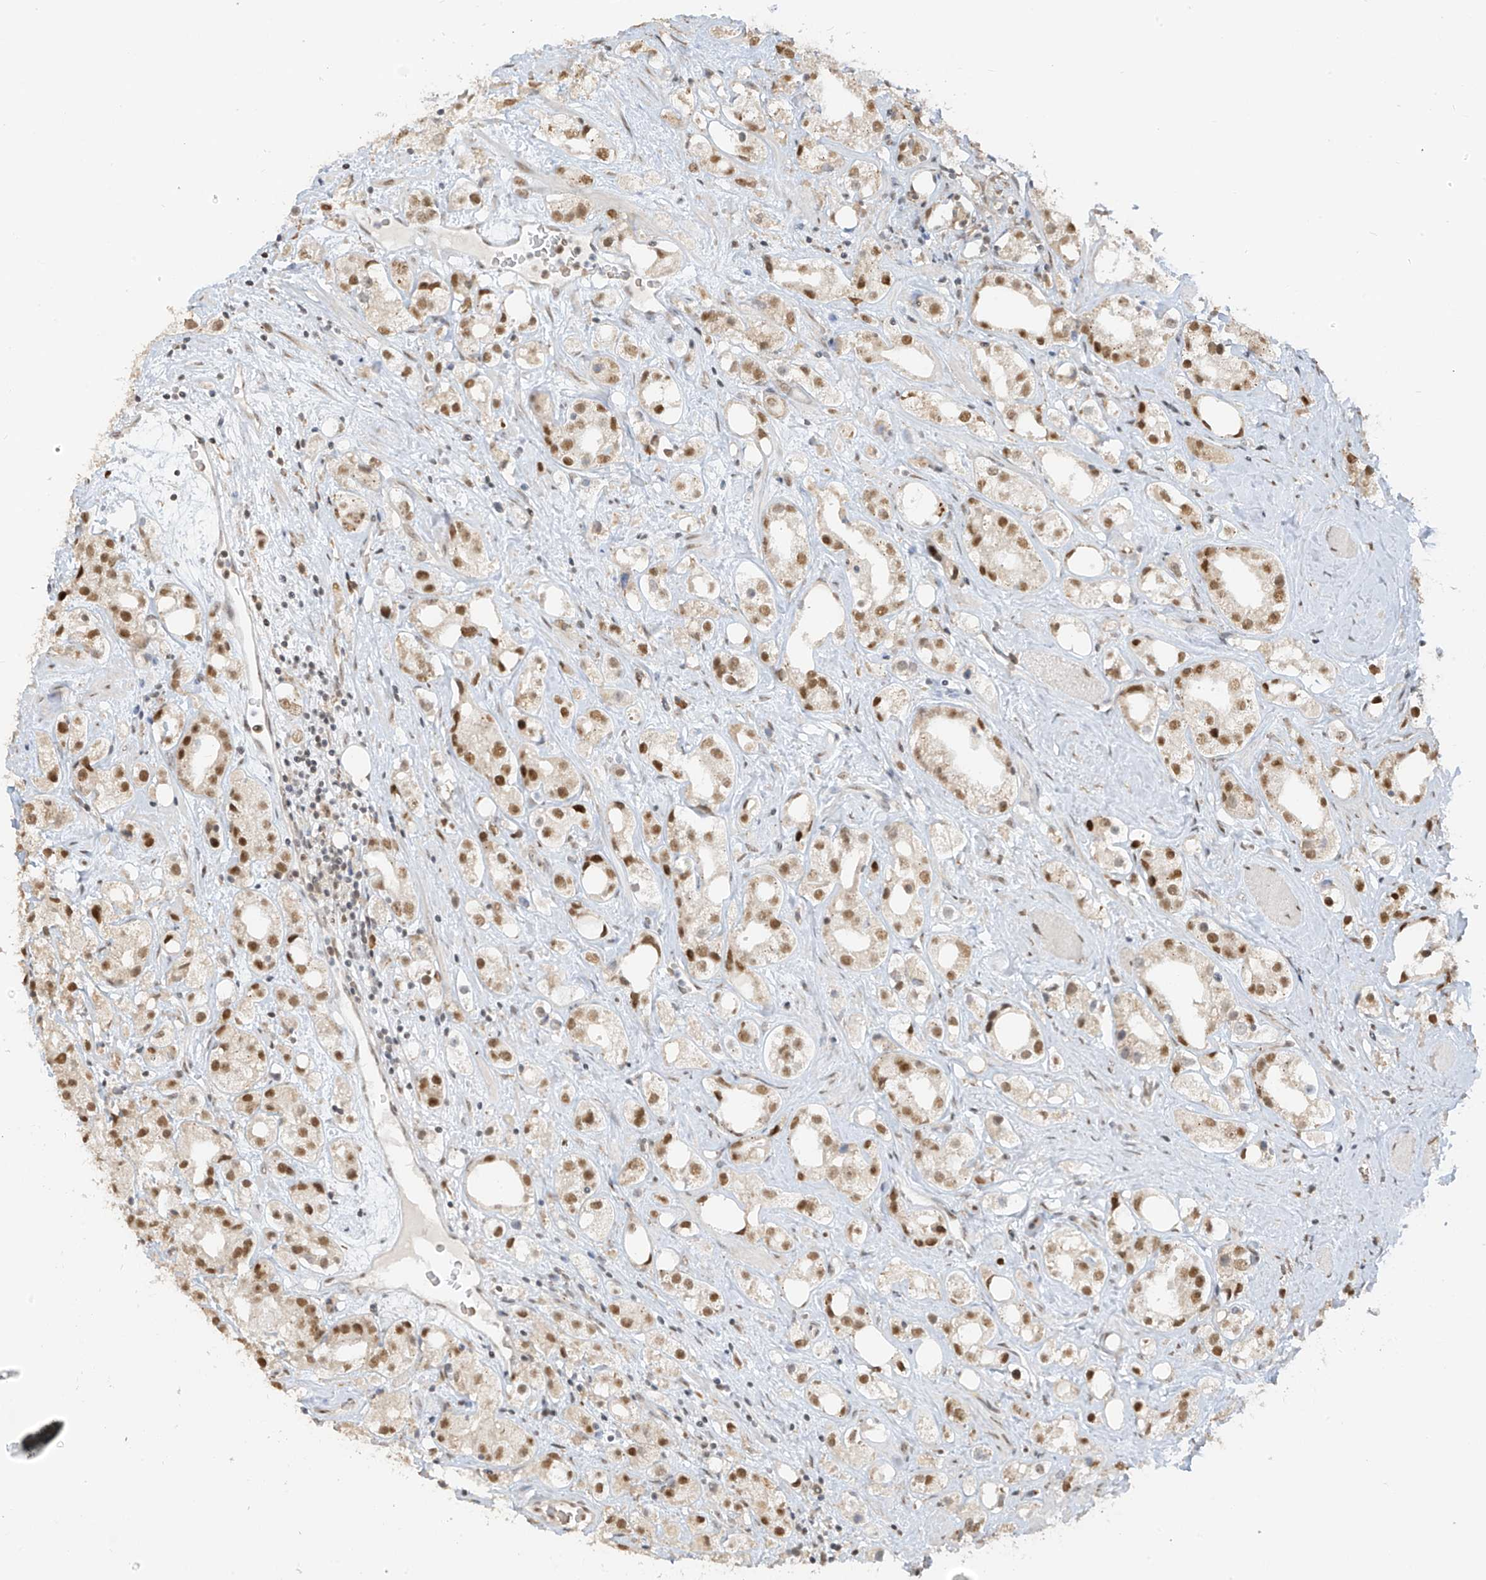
{"staining": {"intensity": "moderate", "quantity": ">75%", "location": "nuclear"}, "tissue": "prostate cancer", "cell_type": "Tumor cells", "image_type": "cancer", "snomed": [{"axis": "morphology", "description": "Adenocarcinoma, NOS"}, {"axis": "topography", "description": "Prostate"}], "caption": "An IHC photomicrograph of tumor tissue is shown. Protein staining in brown labels moderate nuclear positivity in adenocarcinoma (prostate) within tumor cells.", "gene": "ZMYM2", "patient": {"sex": "male", "age": 79}}